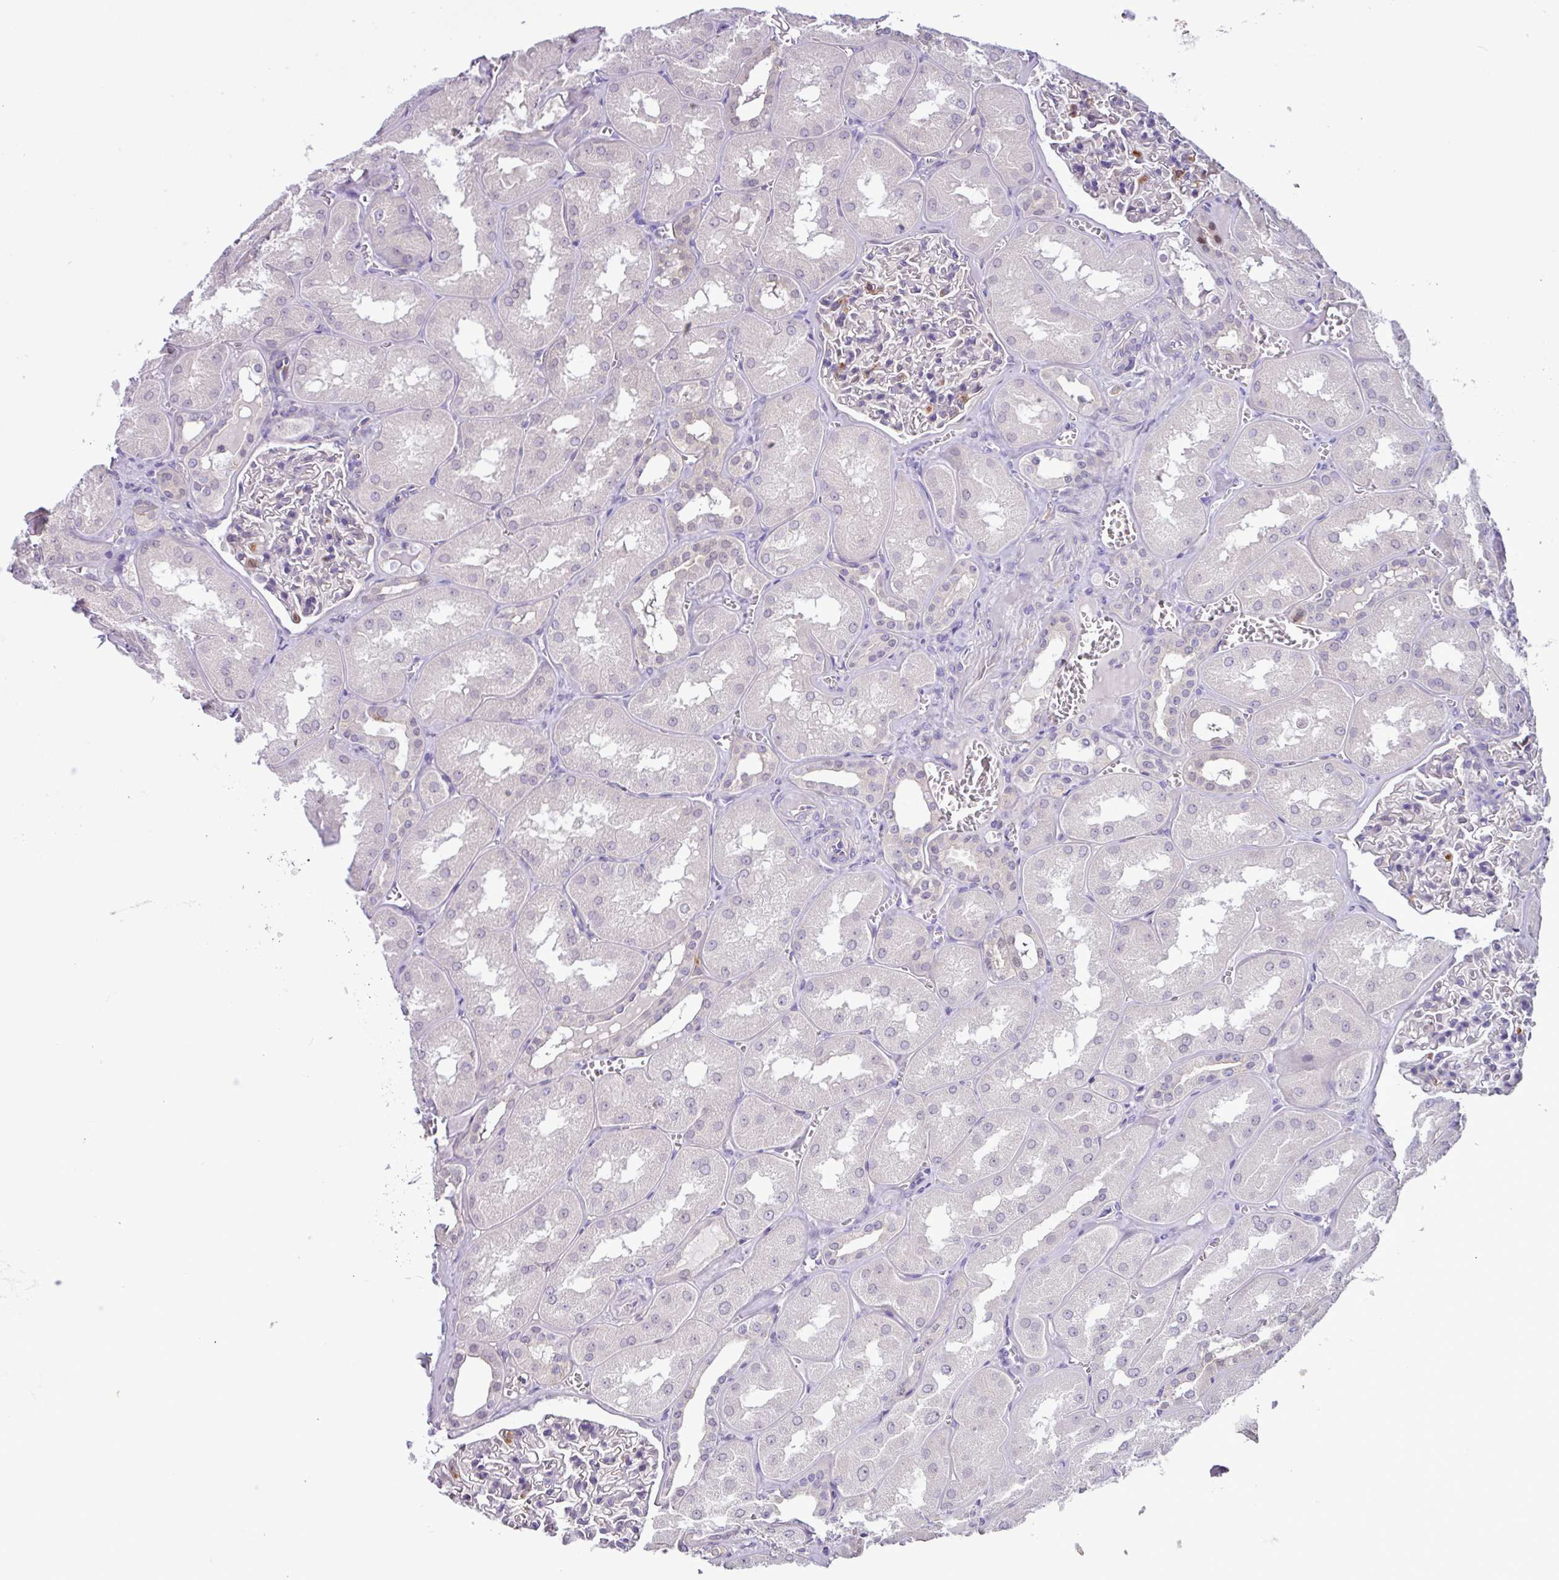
{"staining": {"intensity": "weak", "quantity": "<25%", "location": "cytoplasmic/membranous"}, "tissue": "kidney", "cell_type": "Cells in glomeruli", "image_type": "normal", "snomed": [{"axis": "morphology", "description": "Normal tissue, NOS"}, {"axis": "topography", "description": "Kidney"}], "caption": "This is a micrograph of IHC staining of unremarkable kidney, which shows no expression in cells in glomeruli.", "gene": "ACTR3B", "patient": {"sex": "male", "age": 61}}